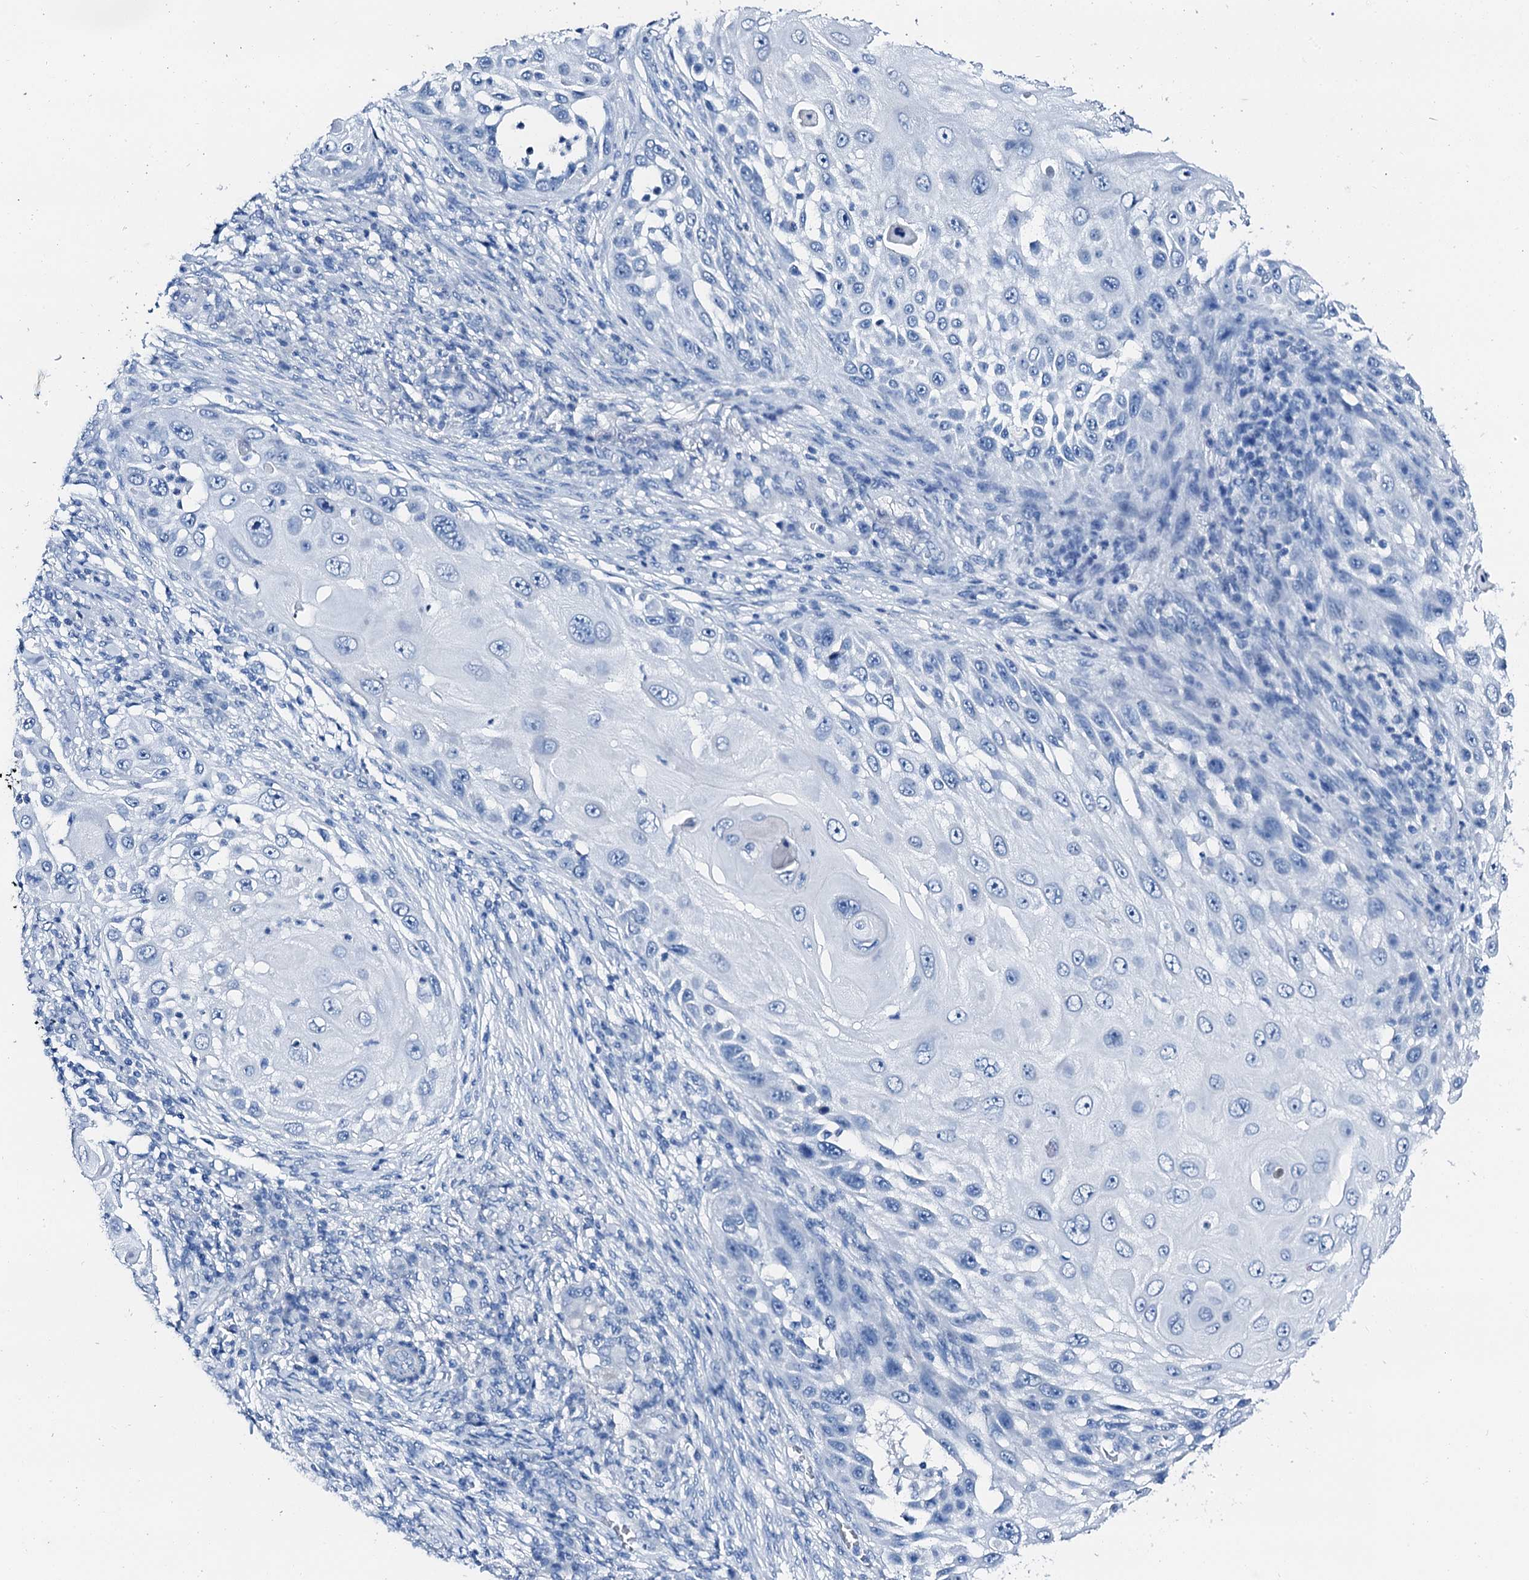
{"staining": {"intensity": "negative", "quantity": "none", "location": "none"}, "tissue": "skin cancer", "cell_type": "Tumor cells", "image_type": "cancer", "snomed": [{"axis": "morphology", "description": "Squamous cell carcinoma, NOS"}, {"axis": "topography", "description": "Skin"}], "caption": "Immunohistochemistry (IHC) photomicrograph of skin cancer (squamous cell carcinoma) stained for a protein (brown), which displays no staining in tumor cells.", "gene": "PTH", "patient": {"sex": "female", "age": 44}}